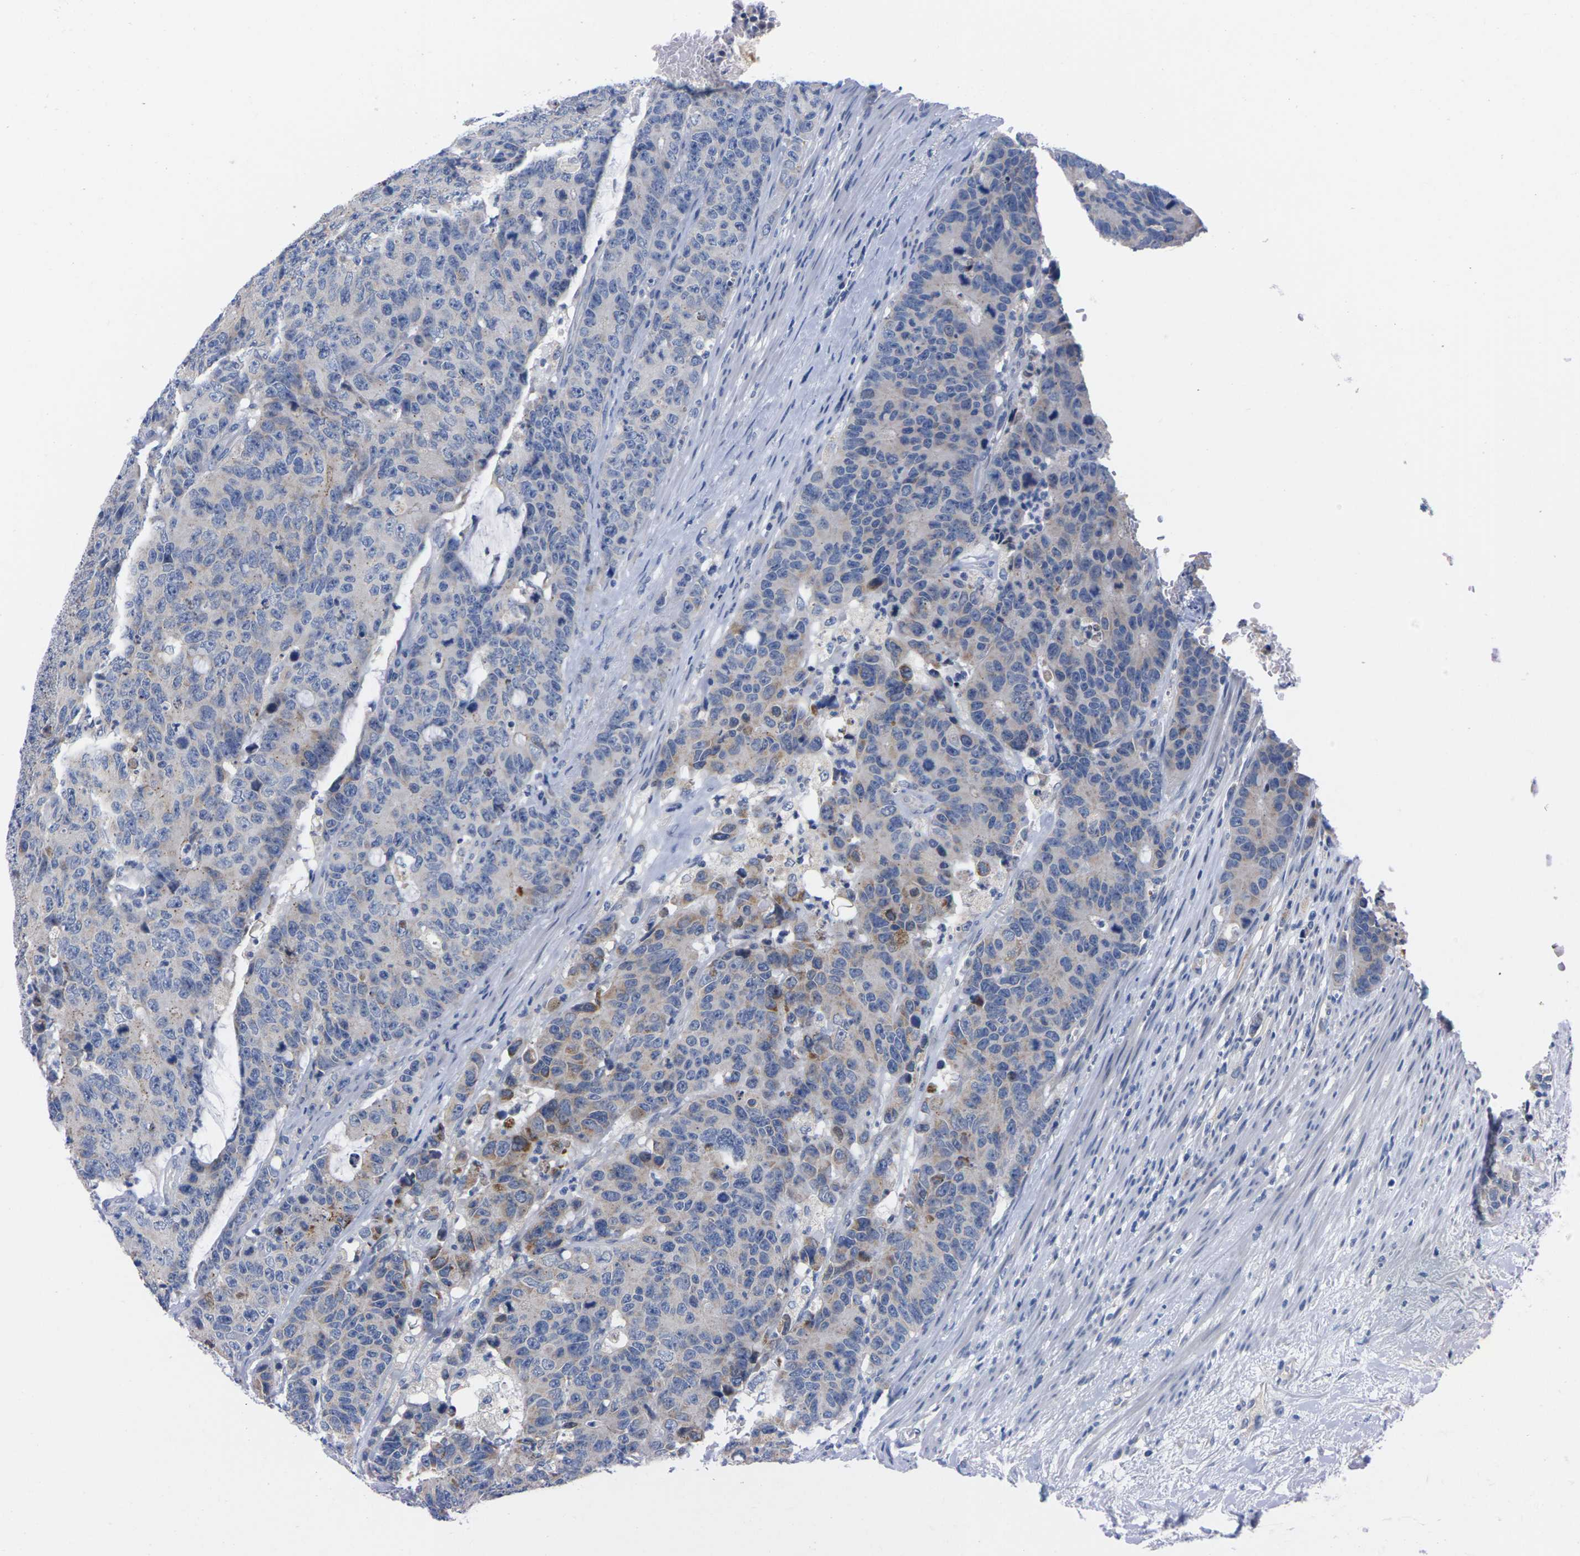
{"staining": {"intensity": "moderate", "quantity": "<25%", "location": "cytoplasmic/membranous"}, "tissue": "colorectal cancer", "cell_type": "Tumor cells", "image_type": "cancer", "snomed": [{"axis": "morphology", "description": "Adenocarcinoma, NOS"}, {"axis": "topography", "description": "Colon"}], "caption": "Immunohistochemical staining of colorectal adenocarcinoma reveals low levels of moderate cytoplasmic/membranous staining in about <25% of tumor cells.", "gene": "FAM210A", "patient": {"sex": "female", "age": 86}}